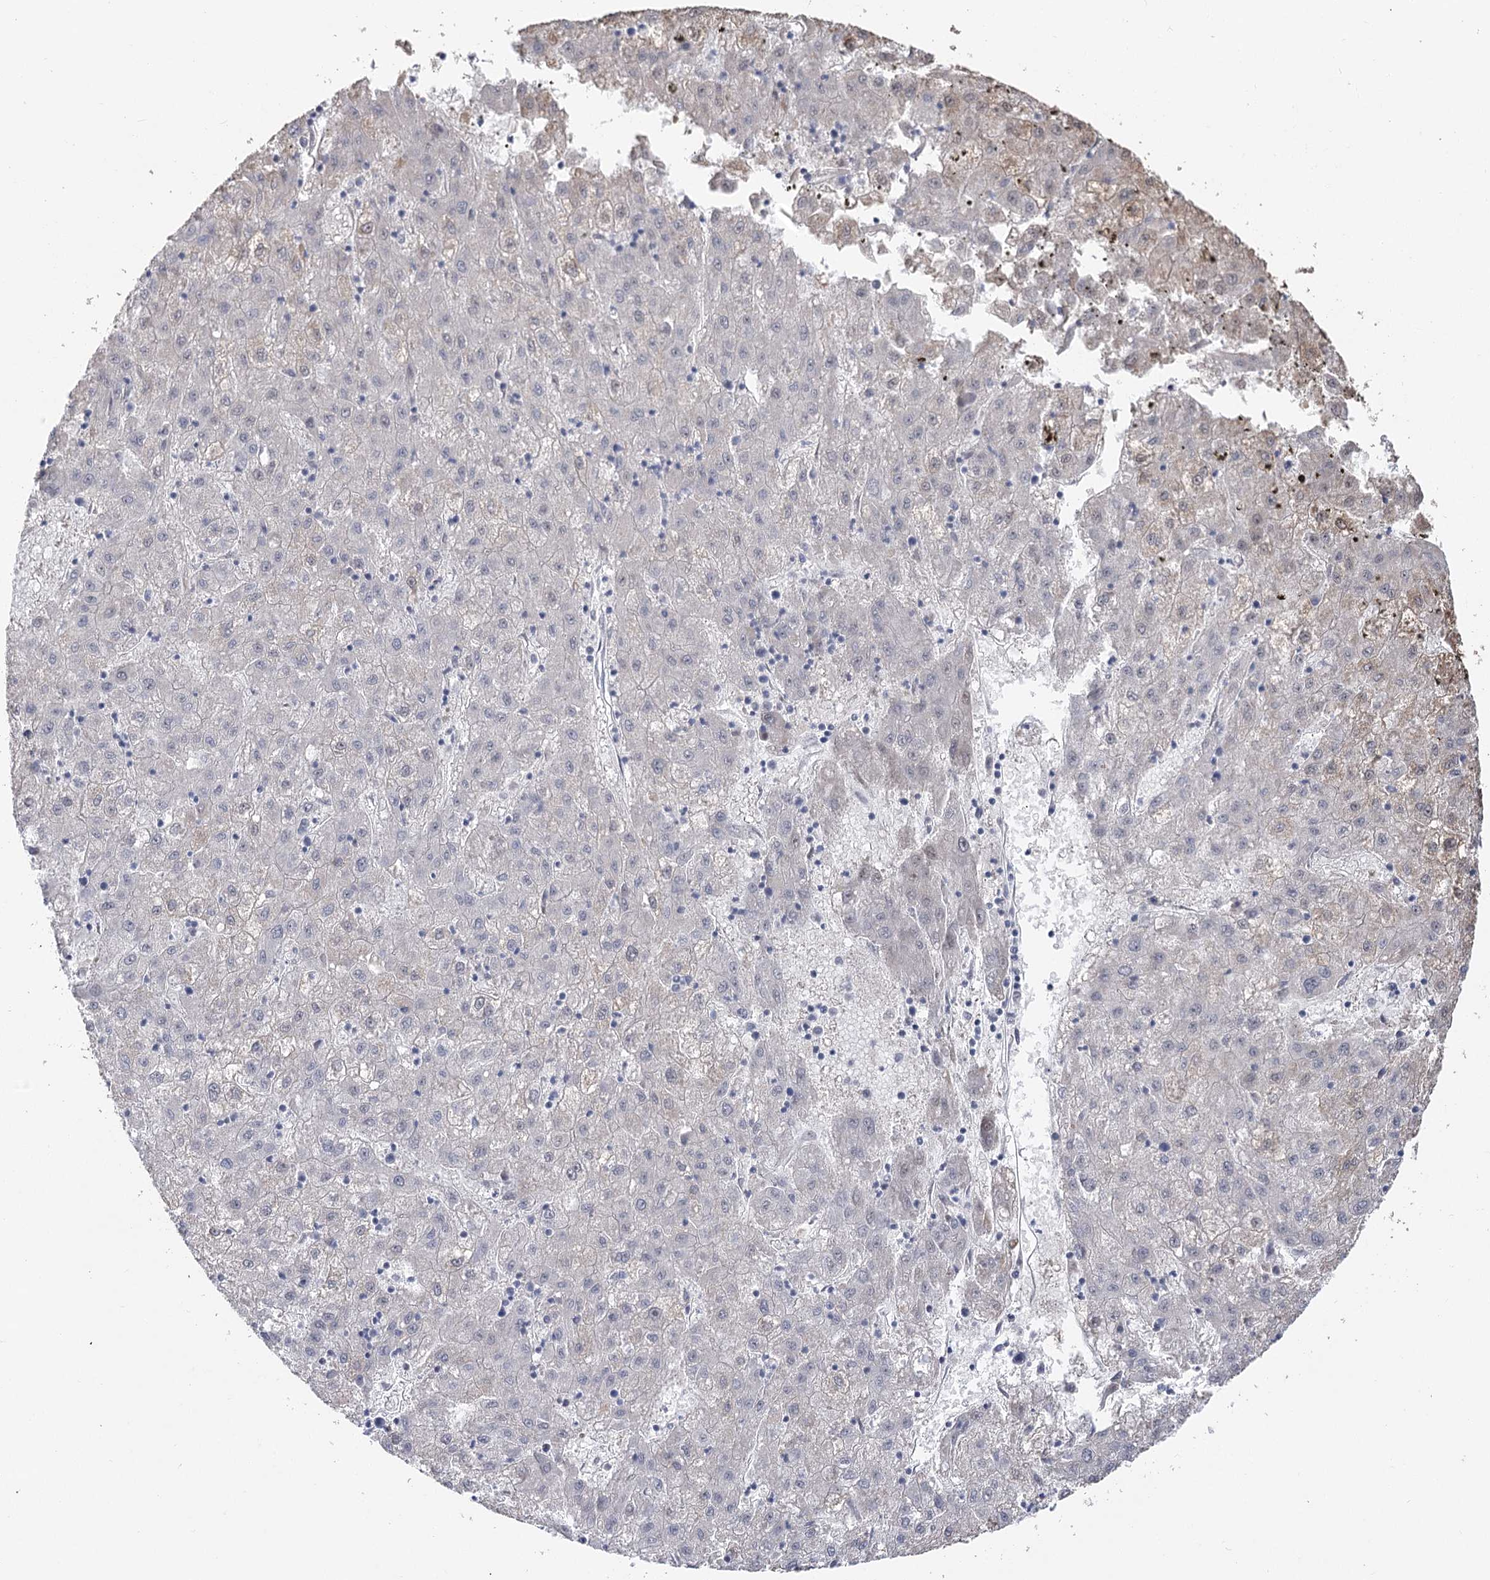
{"staining": {"intensity": "negative", "quantity": "none", "location": "none"}, "tissue": "liver cancer", "cell_type": "Tumor cells", "image_type": "cancer", "snomed": [{"axis": "morphology", "description": "Carcinoma, Hepatocellular, NOS"}, {"axis": "topography", "description": "Liver"}], "caption": "Liver cancer was stained to show a protein in brown. There is no significant expression in tumor cells.", "gene": "RUFY4", "patient": {"sex": "male", "age": 72}}